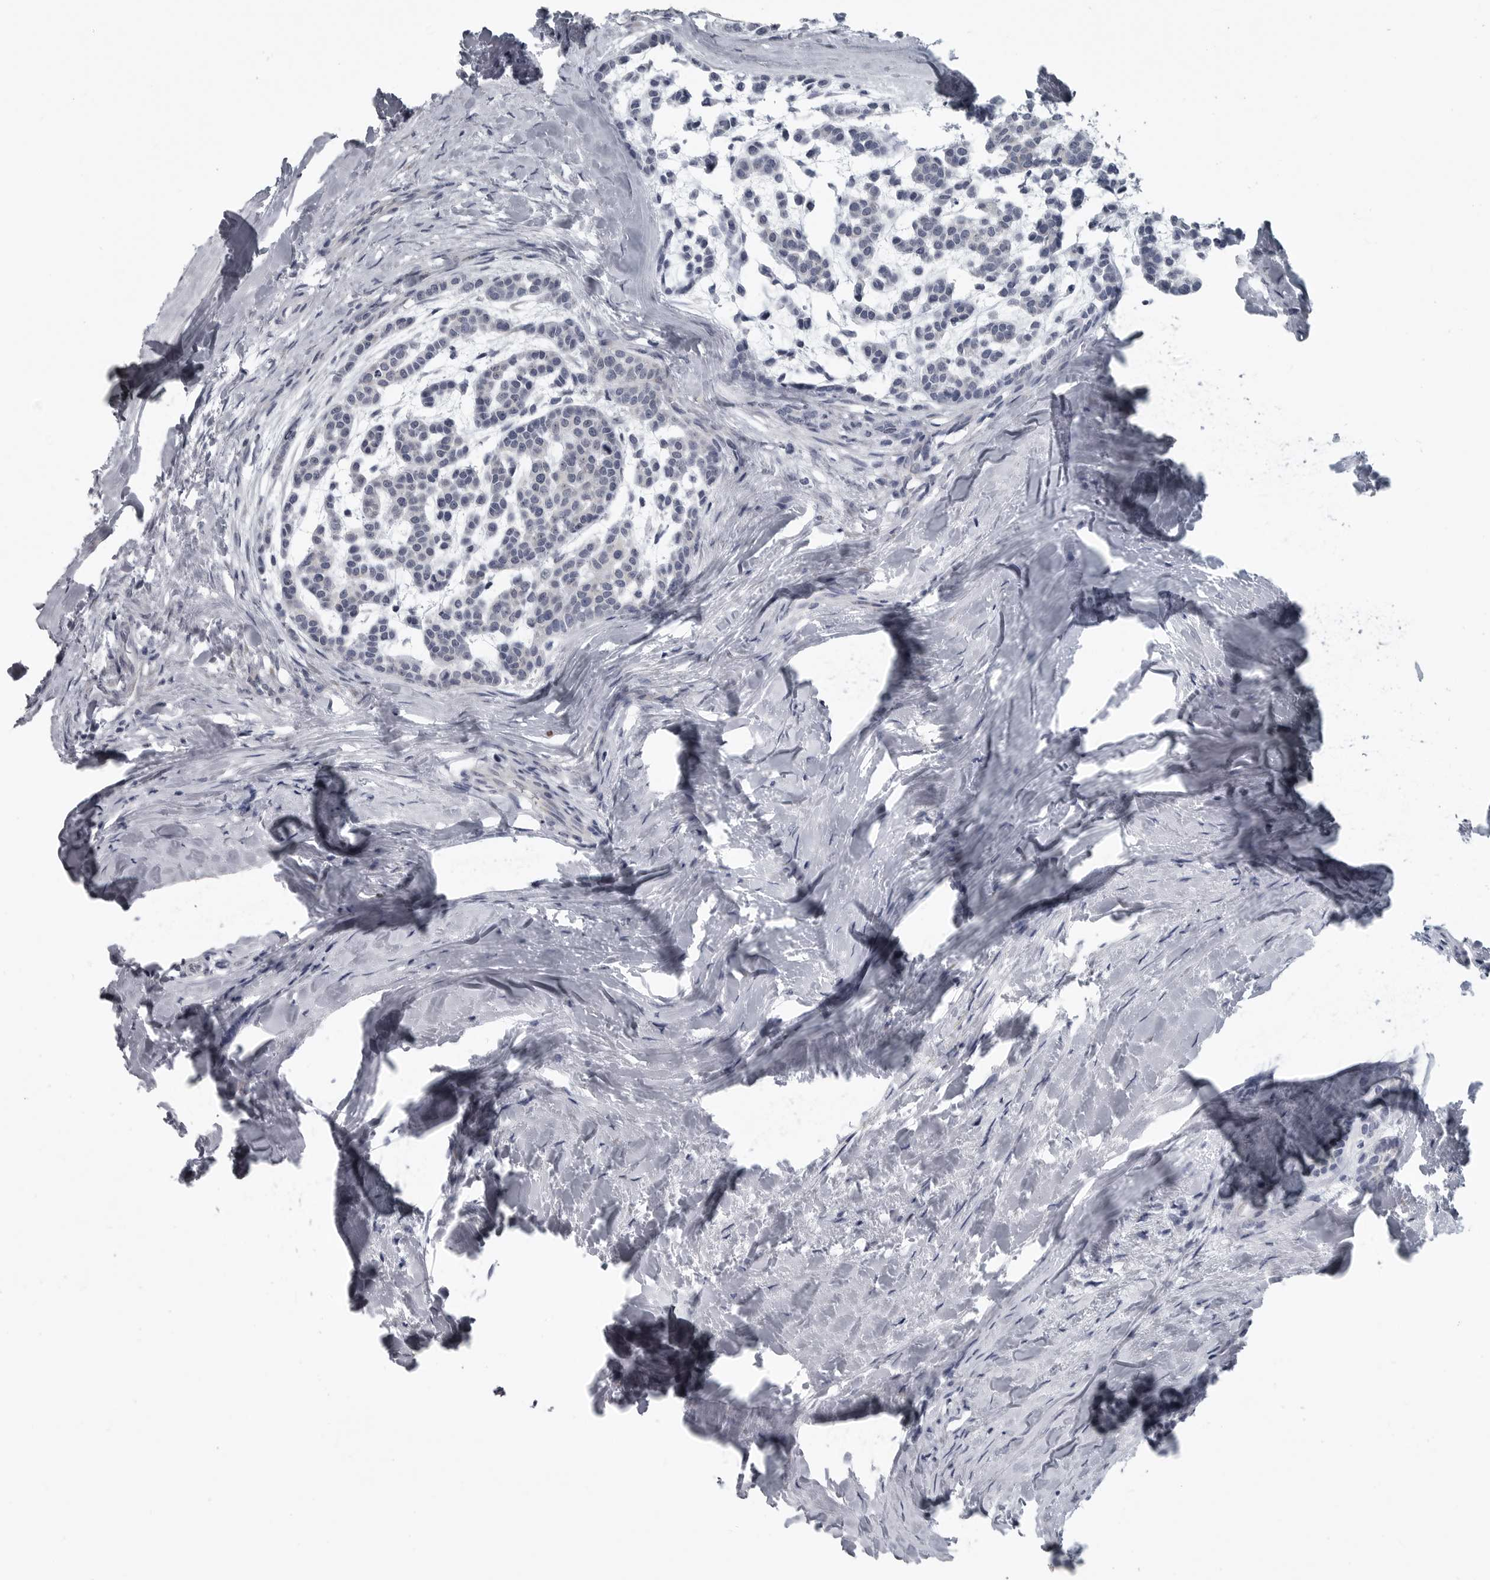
{"staining": {"intensity": "negative", "quantity": "none", "location": "none"}, "tissue": "head and neck cancer", "cell_type": "Tumor cells", "image_type": "cancer", "snomed": [{"axis": "morphology", "description": "Adenocarcinoma, NOS"}, {"axis": "morphology", "description": "Adenoma, NOS"}, {"axis": "topography", "description": "Head-Neck"}], "caption": "Immunohistochemical staining of head and neck cancer exhibits no significant expression in tumor cells.", "gene": "MYOC", "patient": {"sex": "female", "age": 55}}